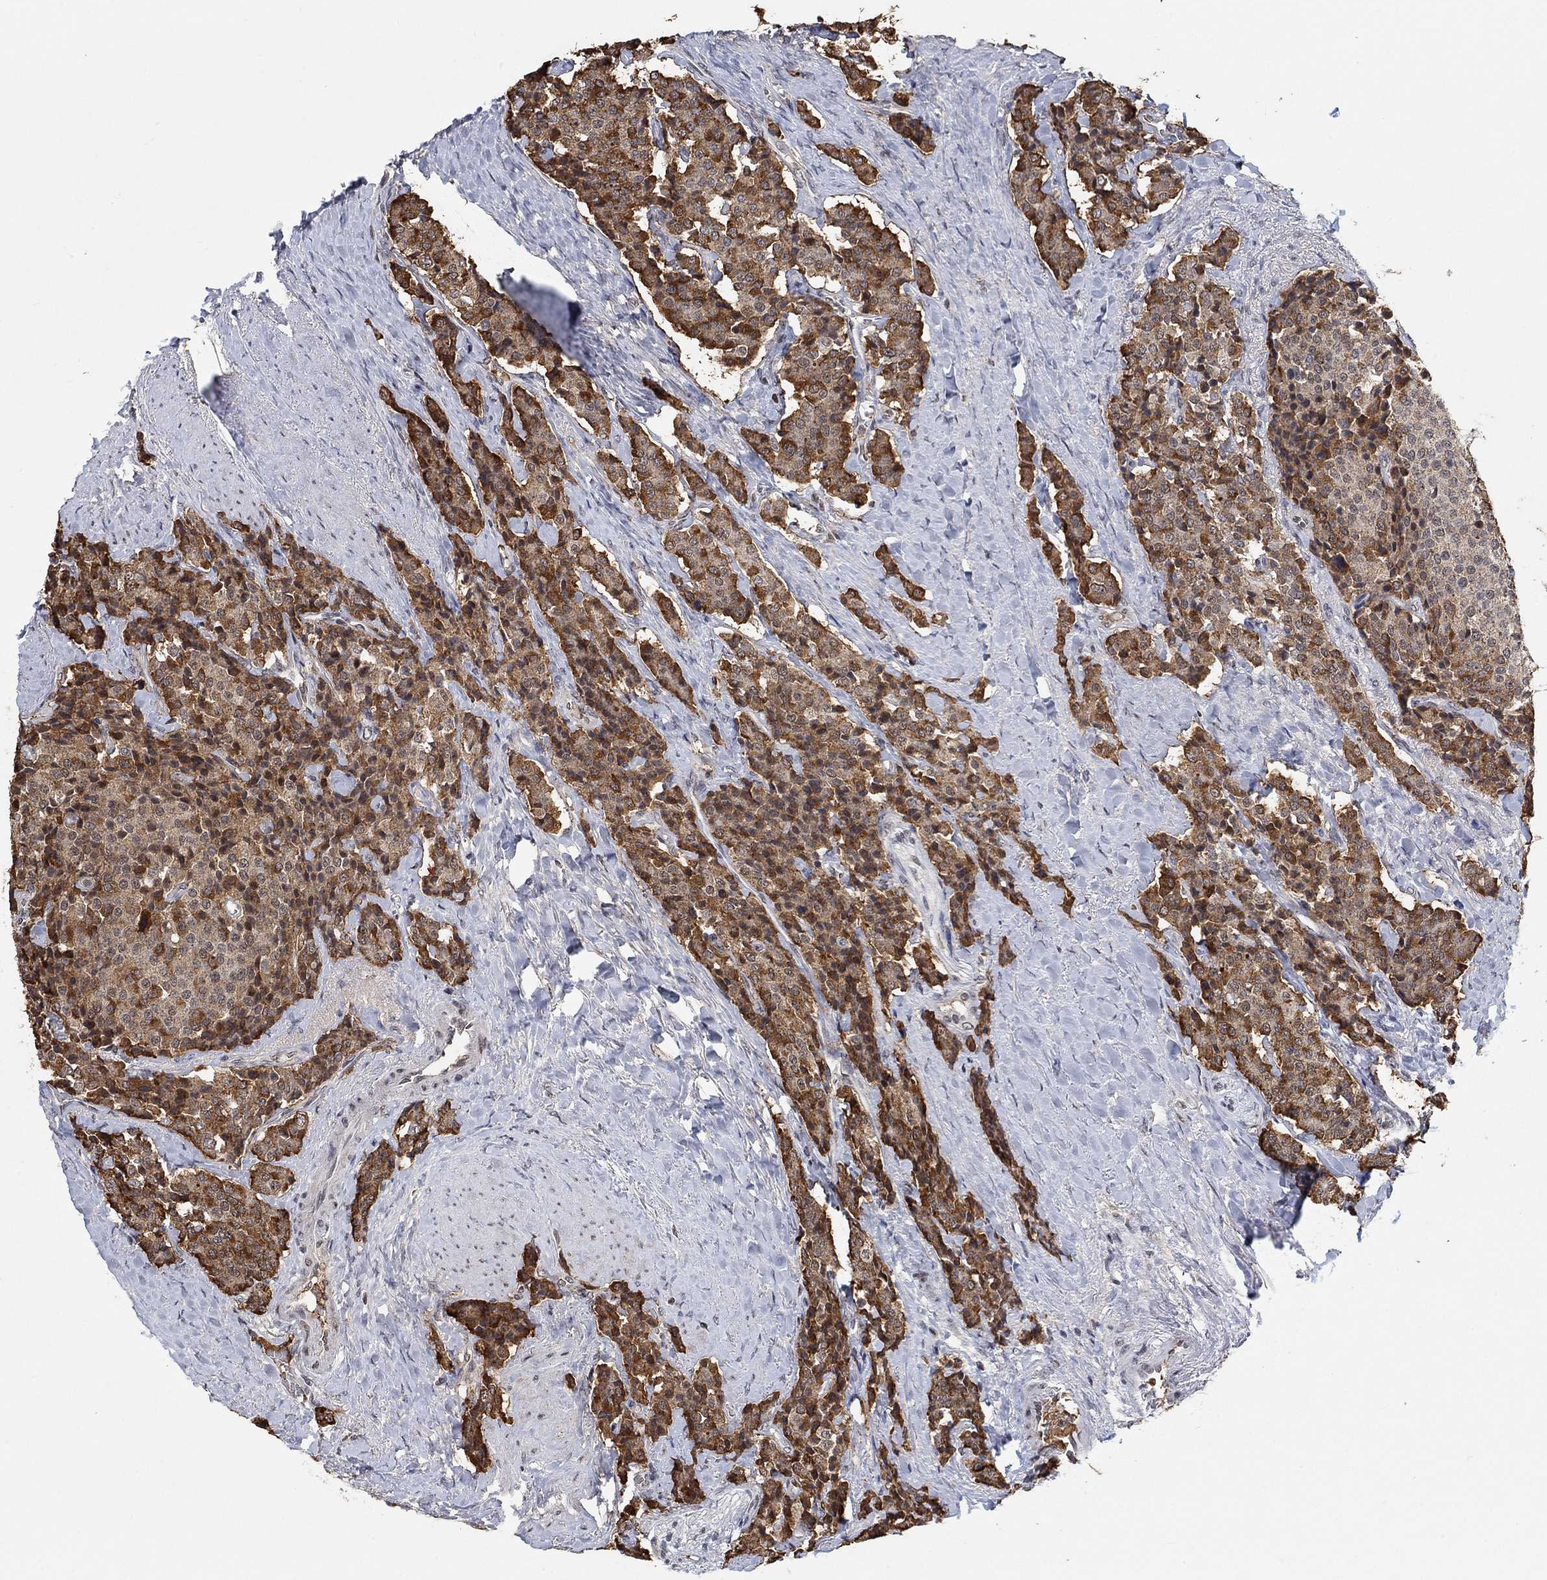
{"staining": {"intensity": "strong", "quantity": "25%-75%", "location": "cytoplasmic/membranous"}, "tissue": "carcinoid", "cell_type": "Tumor cells", "image_type": "cancer", "snomed": [{"axis": "morphology", "description": "Carcinoid, malignant, NOS"}, {"axis": "topography", "description": "Small intestine"}], "caption": "Brown immunohistochemical staining in carcinoid demonstrates strong cytoplasmic/membranous staining in about 25%-75% of tumor cells. The protein of interest is shown in brown color, while the nuclei are stained blue.", "gene": "THAP8", "patient": {"sex": "female", "age": 58}}